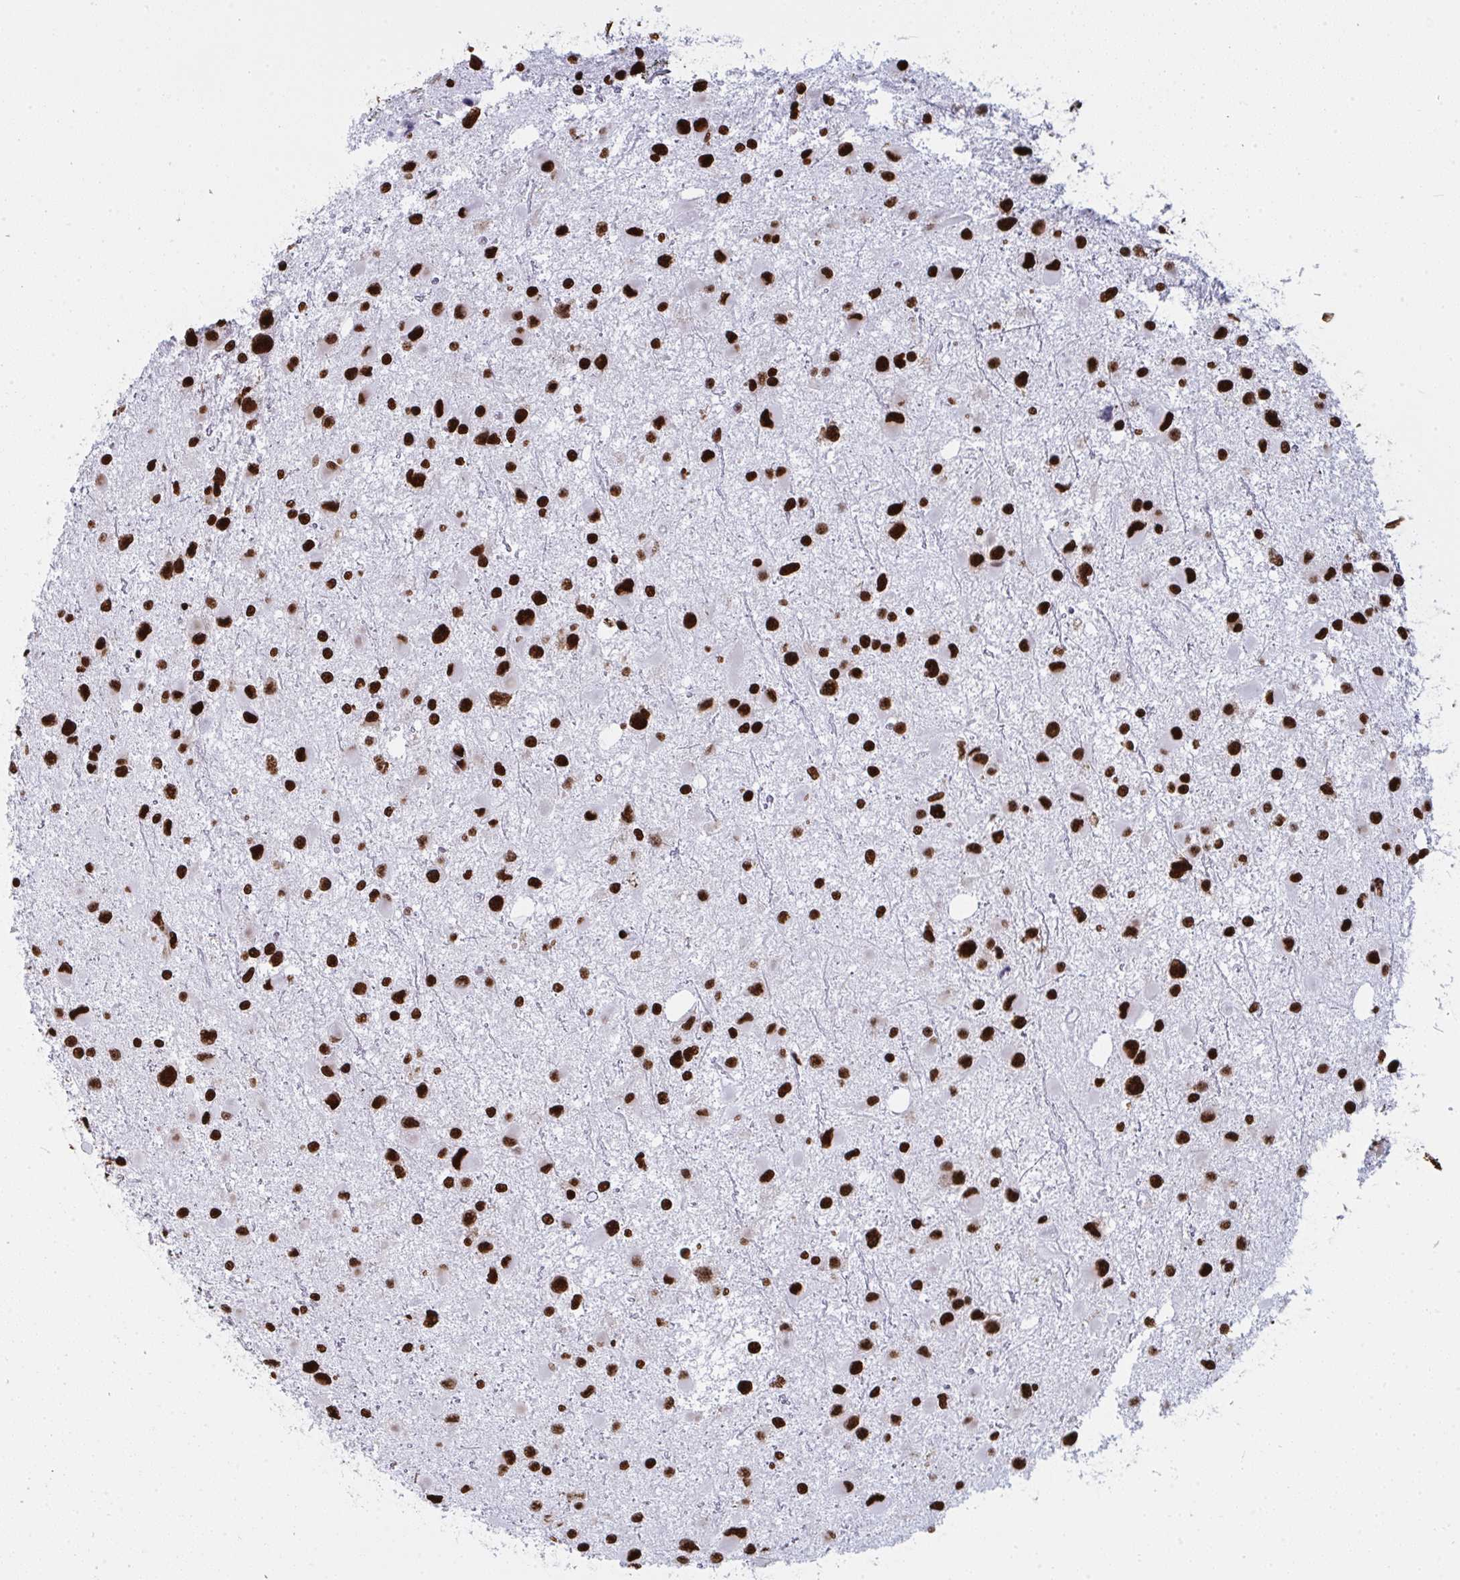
{"staining": {"intensity": "strong", "quantity": ">75%", "location": "nuclear"}, "tissue": "glioma", "cell_type": "Tumor cells", "image_type": "cancer", "snomed": [{"axis": "morphology", "description": "Glioma, malignant, Low grade"}, {"axis": "topography", "description": "Brain"}], "caption": "DAB immunohistochemical staining of human malignant glioma (low-grade) displays strong nuclear protein expression in approximately >75% of tumor cells. (IHC, brightfield microscopy, high magnification).", "gene": "GAR1", "patient": {"sex": "female", "age": 32}}